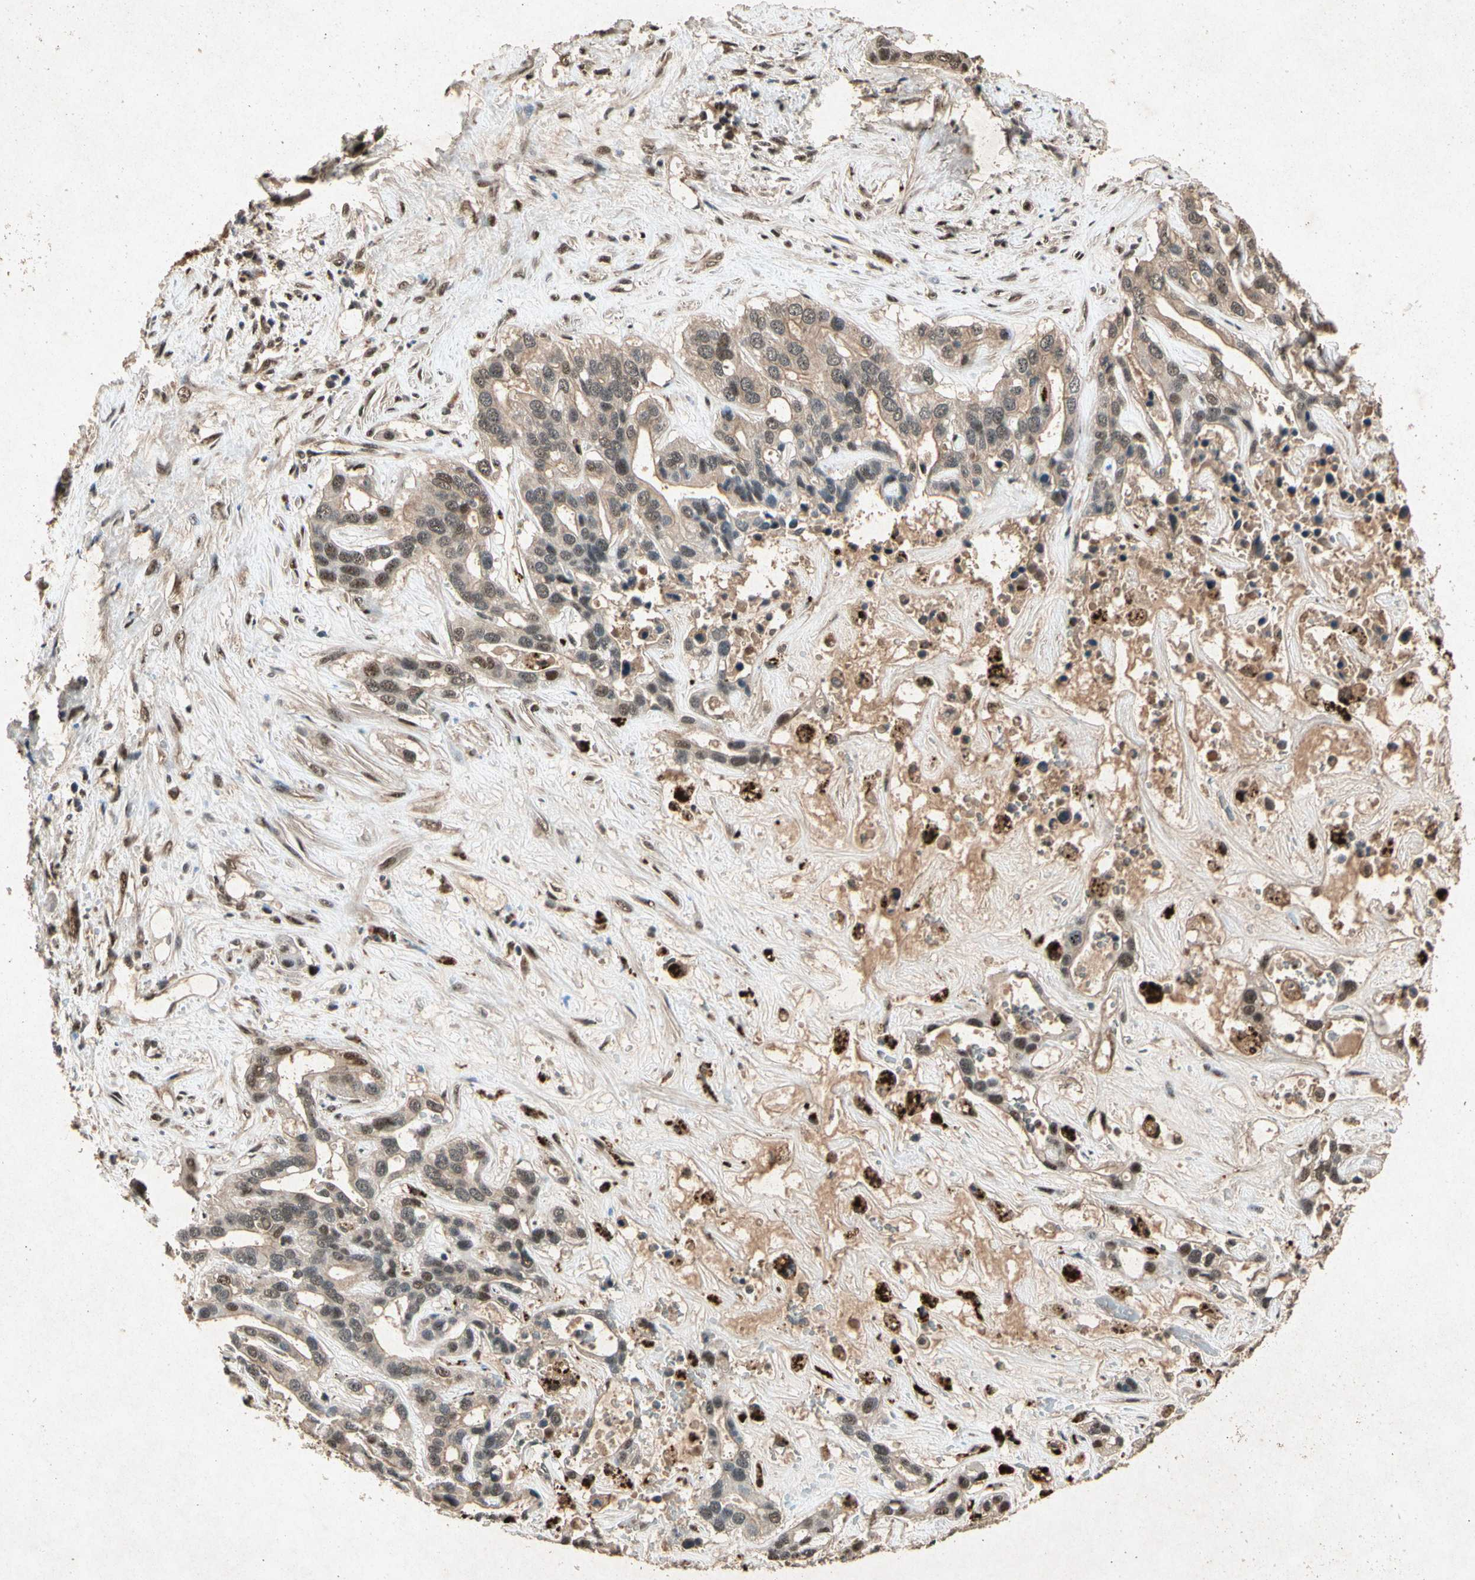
{"staining": {"intensity": "moderate", "quantity": ">75%", "location": "cytoplasmic/membranous,nuclear"}, "tissue": "liver cancer", "cell_type": "Tumor cells", "image_type": "cancer", "snomed": [{"axis": "morphology", "description": "Cholangiocarcinoma"}, {"axis": "topography", "description": "Liver"}], "caption": "A micrograph of cholangiocarcinoma (liver) stained for a protein demonstrates moderate cytoplasmic/membranous and nuclear brown staining in tumor cells. The staining was performed using DAB (3,3'-diaminobenzidine) to visualize the protein expression in brown, while the nuclei were stained in blue with hematoxylin (Magnification: 20x).", "gene": "PML", "patient": {"sex": "female", "age": 65}}